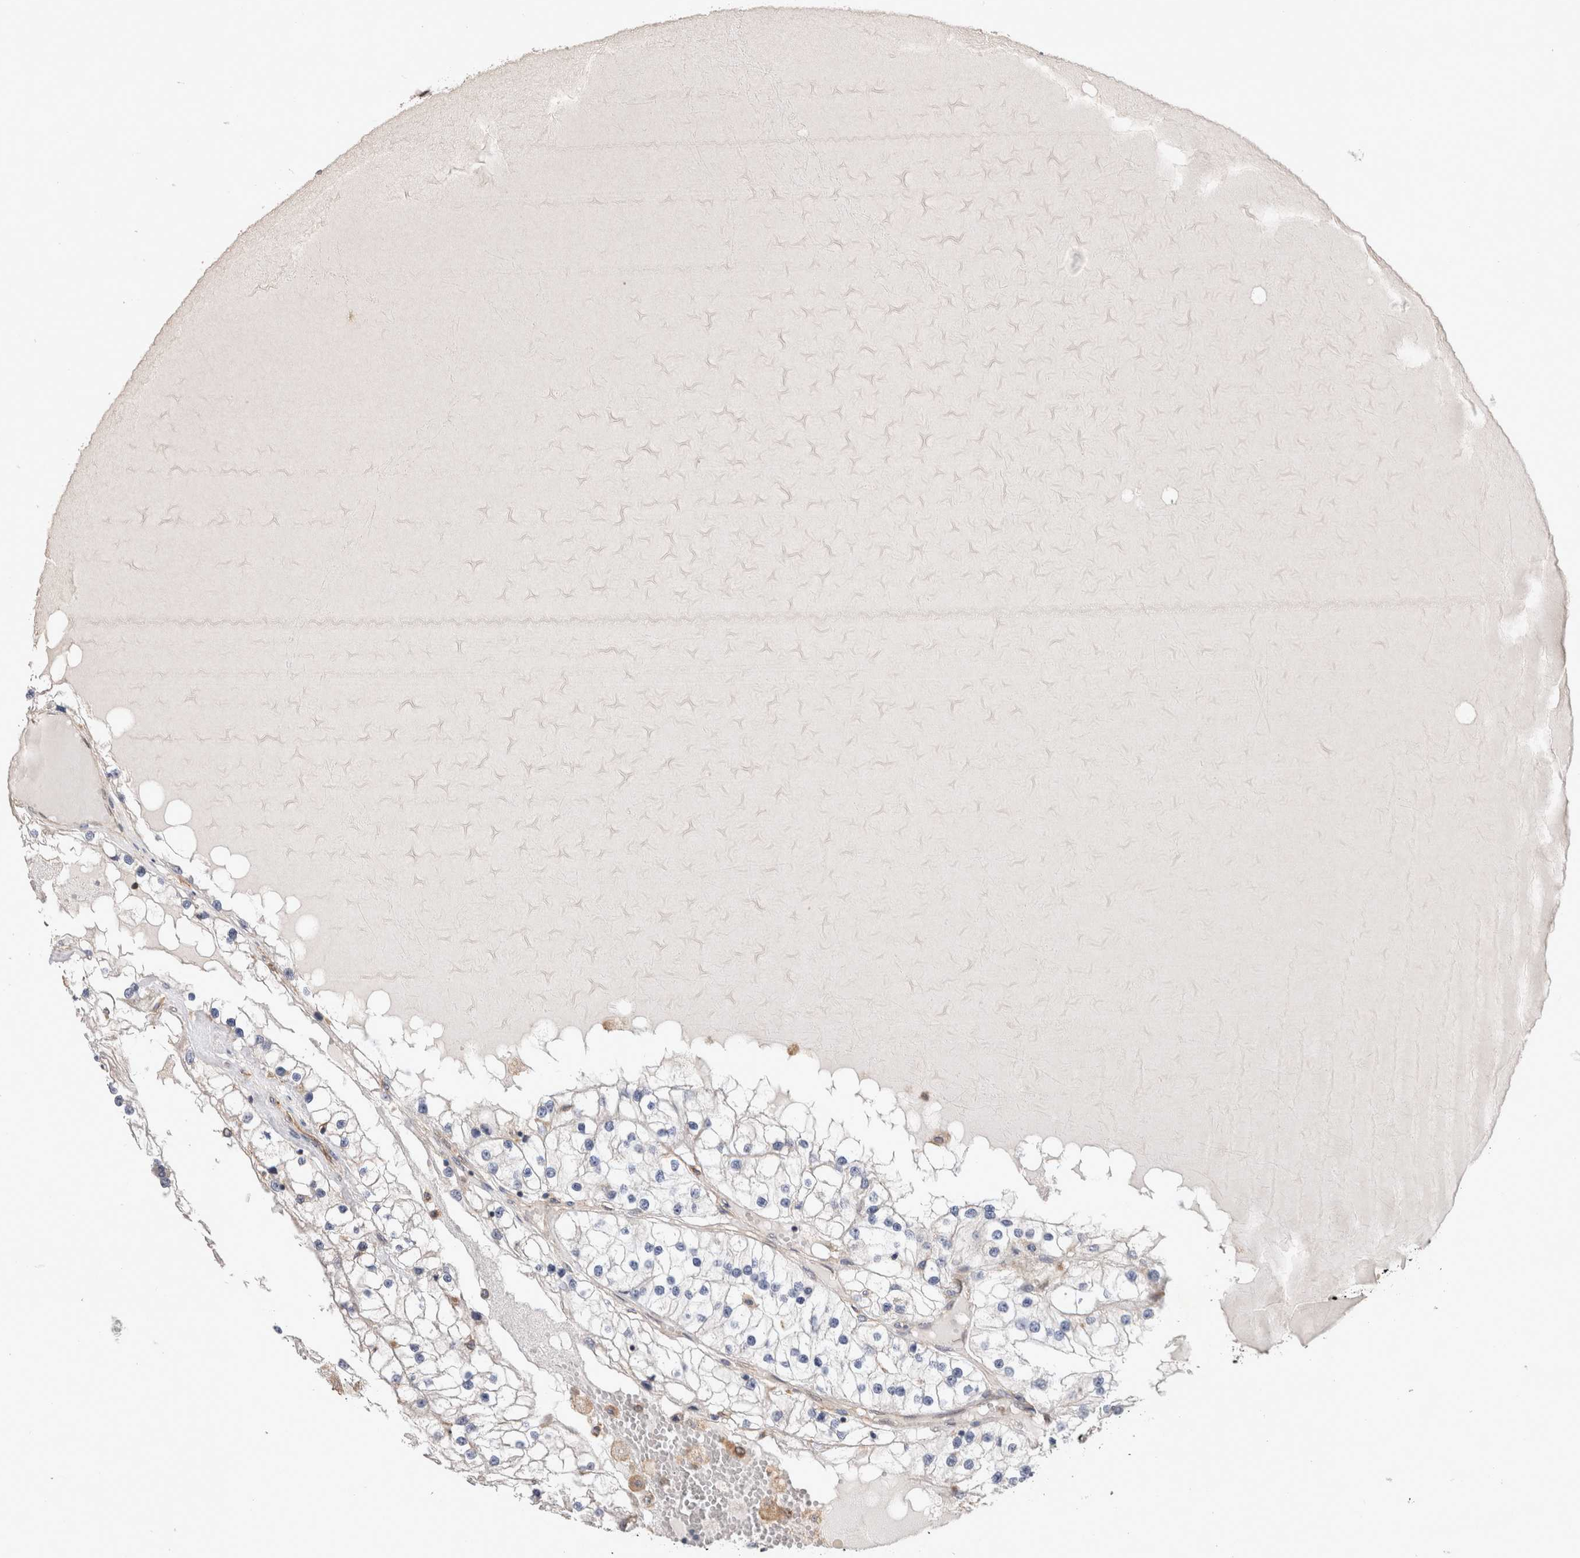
{"staining": {"intensity": "negative", "quantity": "none", "location": "none"}, "tissue": "renal cancer", "cell_type": "Tumor cells", "image_type": "cancer", "snomed": [{"axis": "morphology", "description": "Adenocarcinoma, NOS"}, {"axis": "topography", "description": "Kidney"}], "caption": "Tumor cells are negative for protein expression in human renal adenocarcinoma. The staining was performed using DAB (3,3'-diaminobenzidine) to visualize the protein expression in brown, while the nuclei were stained in blue with hematoxylin (Magnification: 20x).", "gene": "BNIP2", "patient": {"sex": "male", "age": 68}}